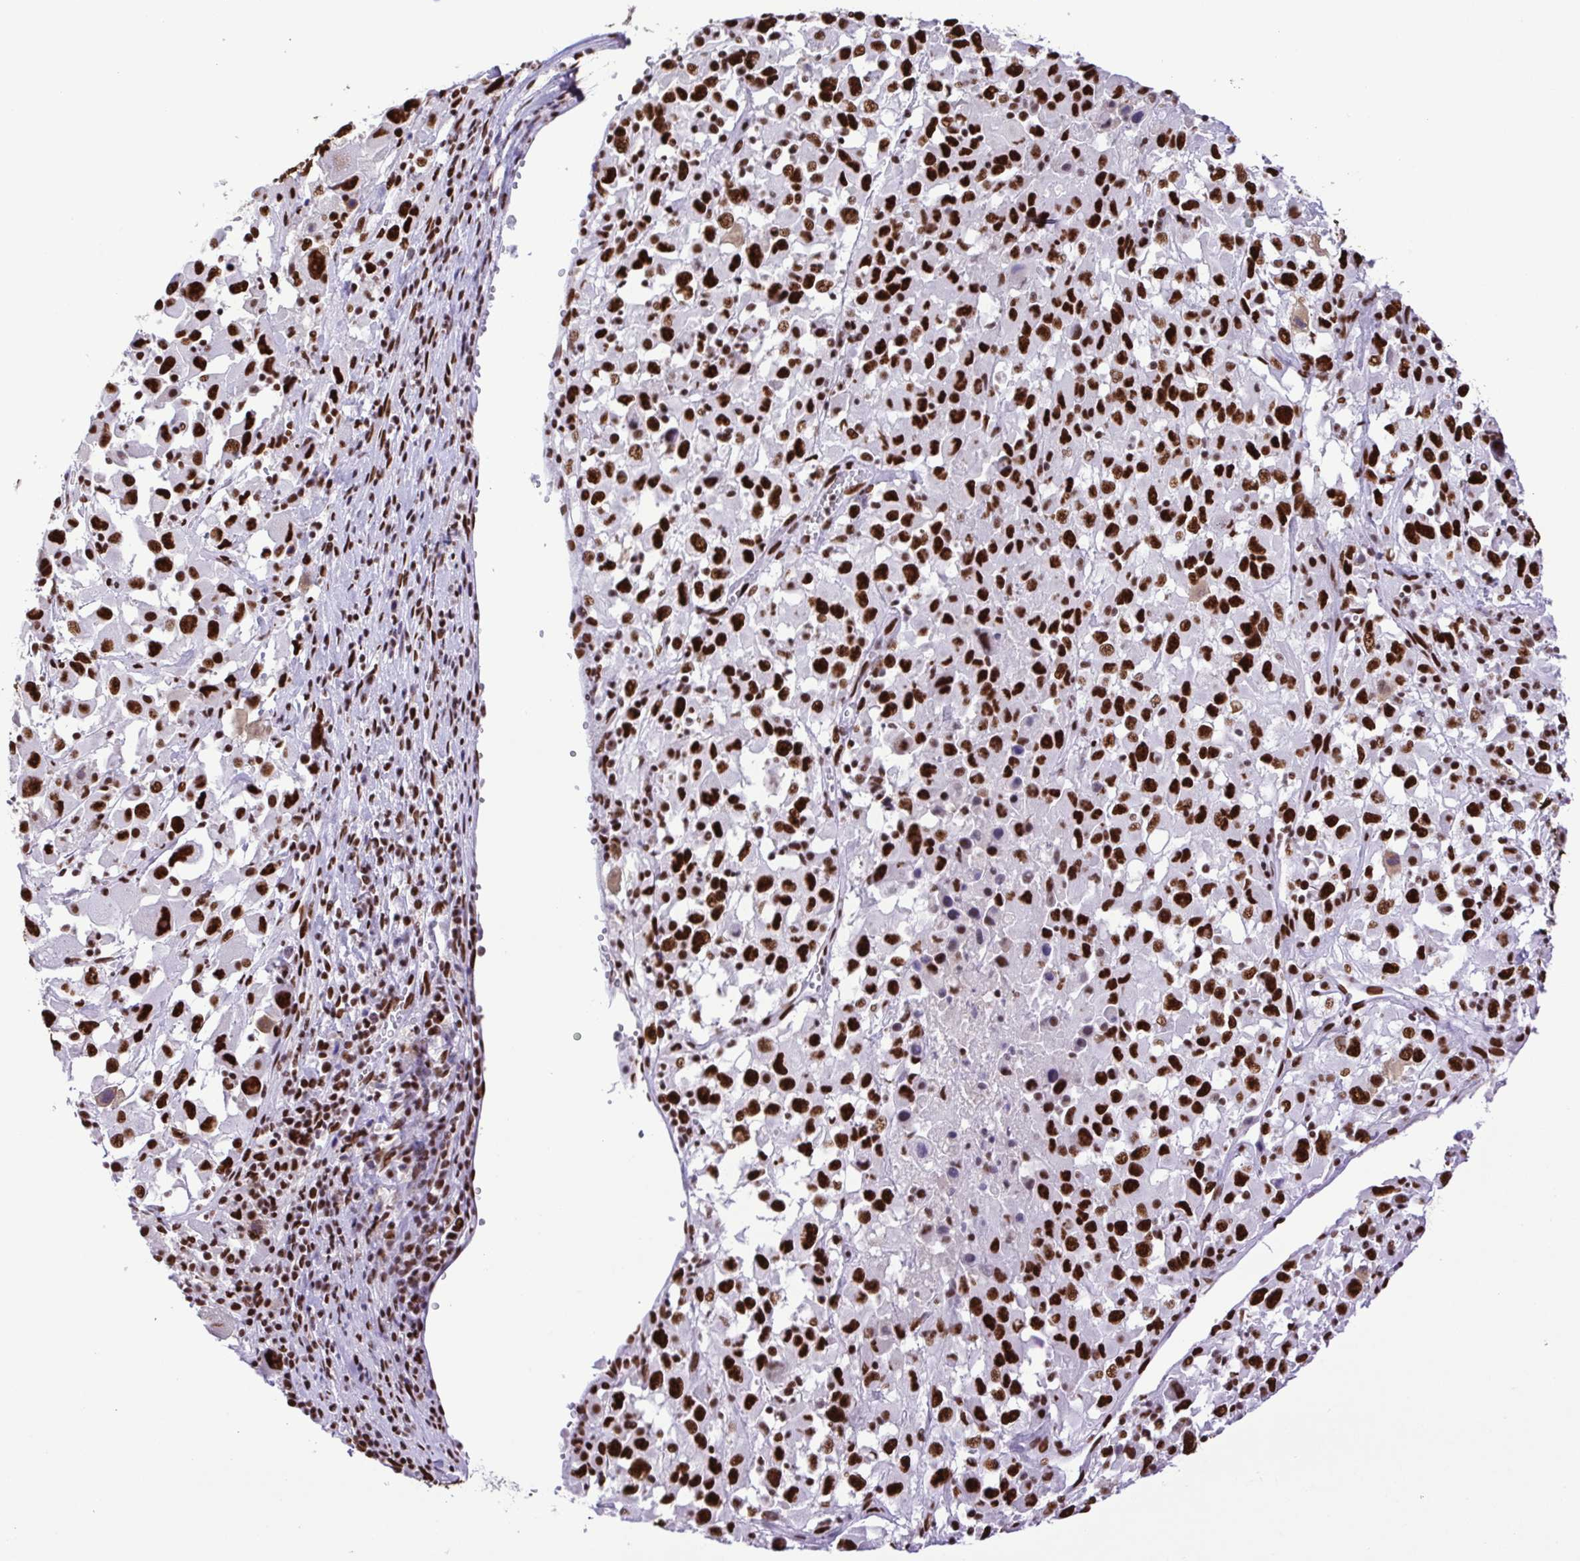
{"staining": {"intensity": "strong", "quantity": ">75%", "location": "nuclear"}, "tissue": "melanoma", "cell_type": "Tumor cells", "image_type": "cancer", "snomed": [{"axis": "morphology", "description": "Malignant melanoma, Metastatic site"}, {"axis": "topography", "description": "Soft tissue"}], "caption": "A brown stain labels strong nuclear expression of a protein in melanoma tumor cells.", "gene": "TRIM28", "patient": {"sex": "male", "age": 50}}